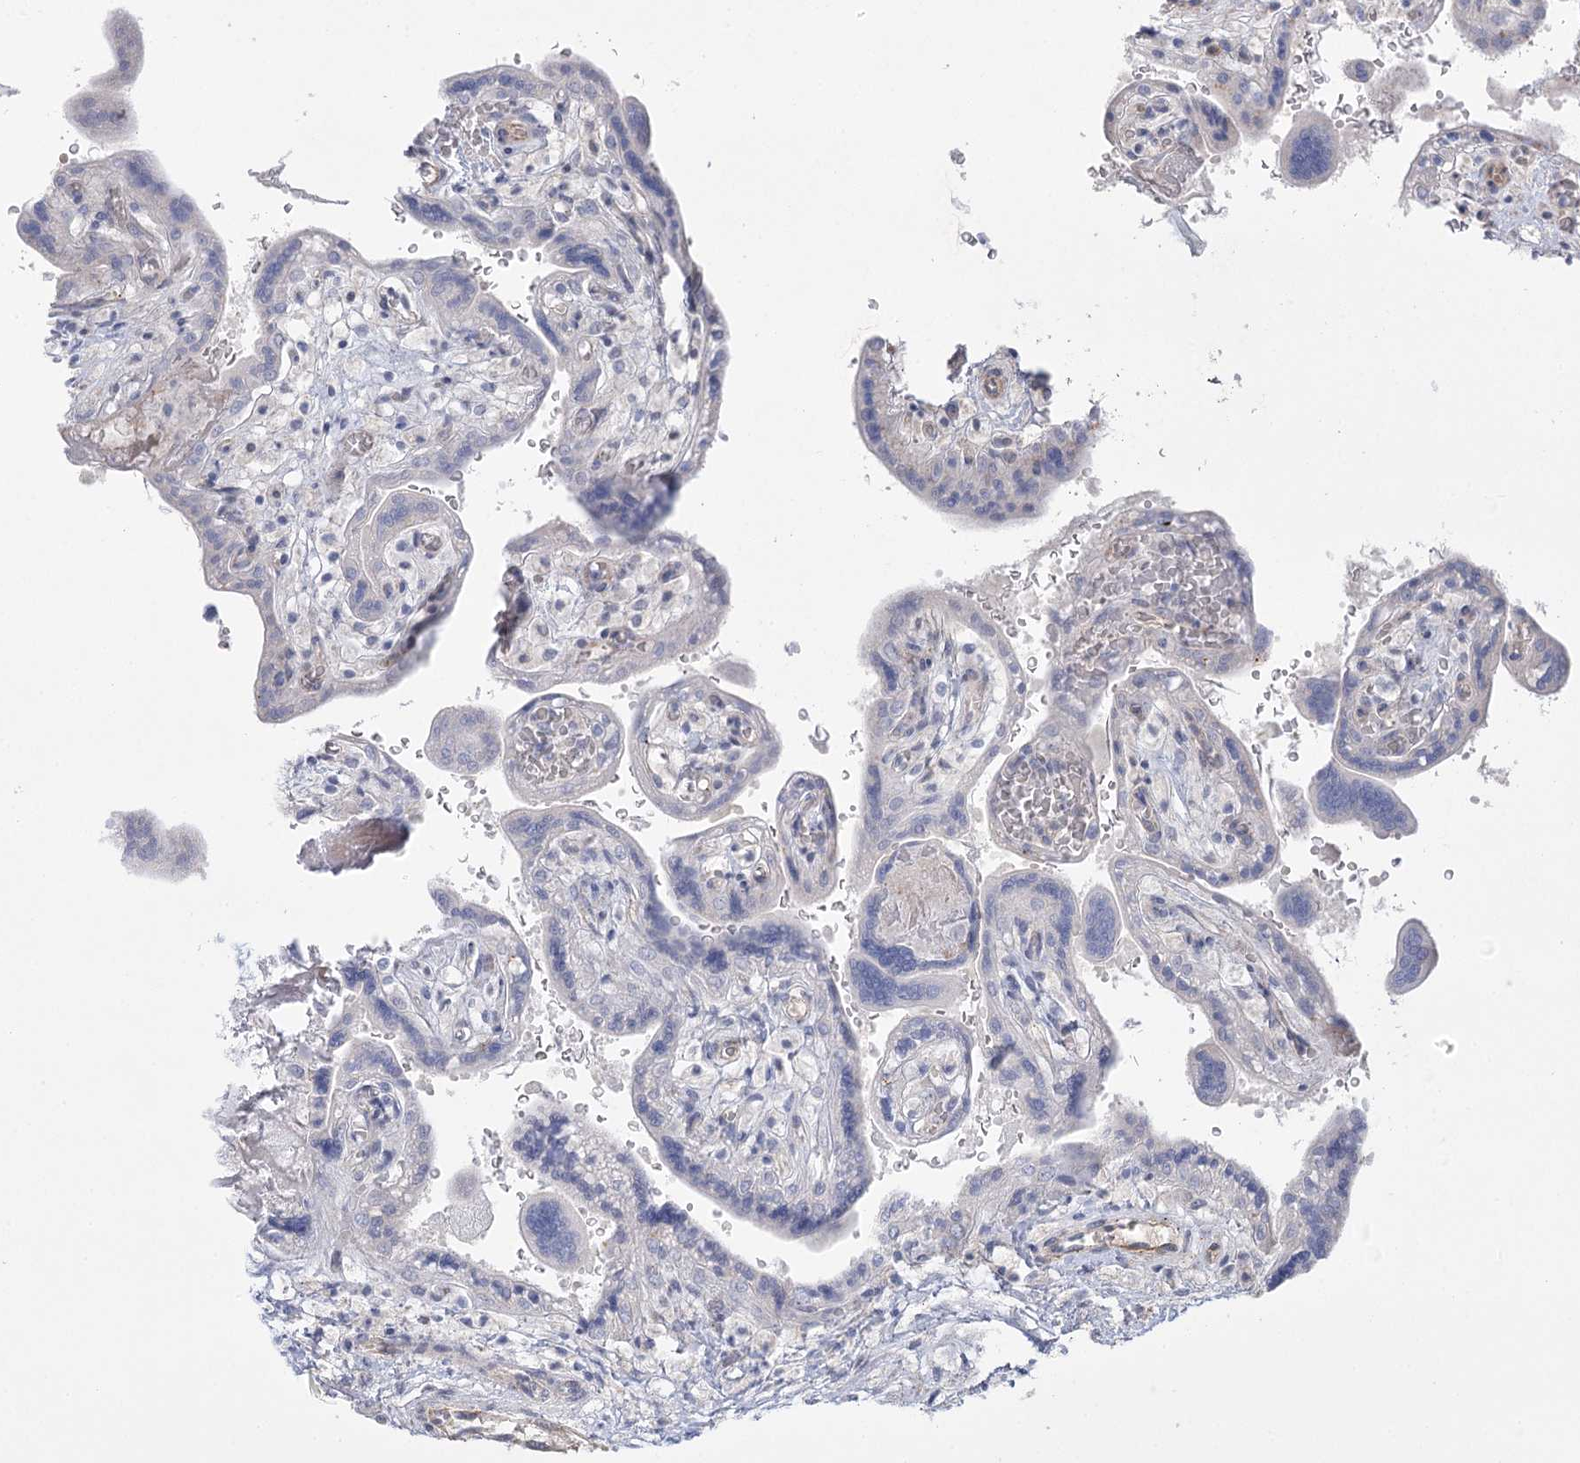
{"staining": {"intensity": "weak", "quantity": "25%-75%", "location": "cytoplasmic/membranous"}, "tissue": "placenta", "cell_type": "Trophoblastic cells", "image_type": "normal", "snomed": [{"axis": "morphology", "description": "Normal tissue, NOS"}, {"axis": "topography", "description": "Placenta"}], "caption": "This micrograph displays unremarkable placenta stained with IHC to label a protein in brown. The cytoplasmic/membranous of trophoblastic cells show weak positivity for the protein. Nuclei are counter-stained blue.", "gene": "AMTN", "patient": {"sex": "female", "age": 37}}